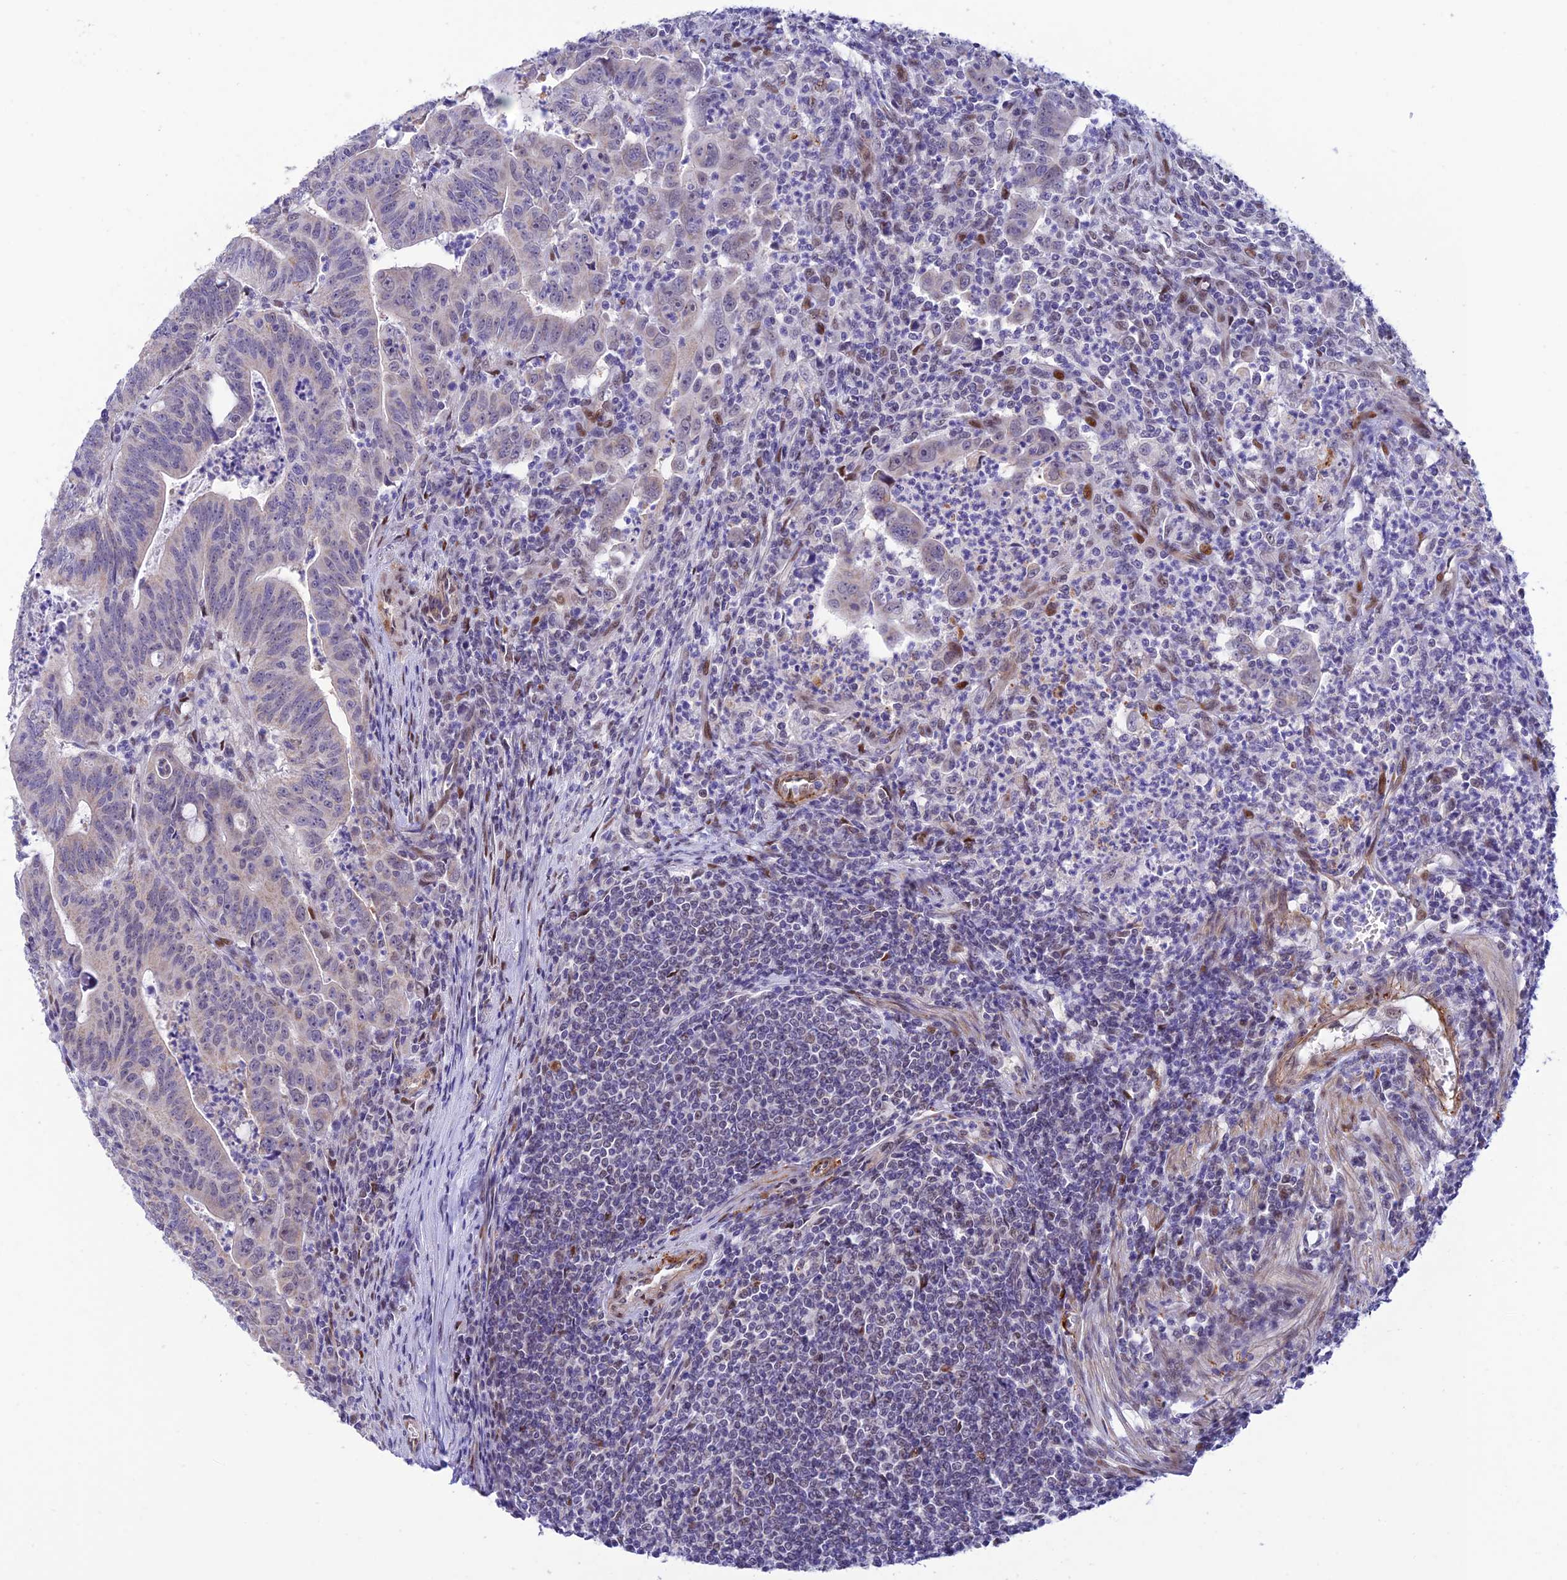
{"staining": {"intensity": "negative", "quantity": "none", "location": "none"}, "tissue": "colorectal cancer", "cell_type": "Tumor cells", "image_type": "cancer", "snomed": [{"axis": "morphology", "description": "Adenocarcinoma, NOS"}, {"axis": "topography", "description": "Rectum"}], "caption": "Tumor cells show no significant staining in colorectal adenocarcinoma.", "gene": "WDR55", "patient": {"sex": "male", "age": 69}}